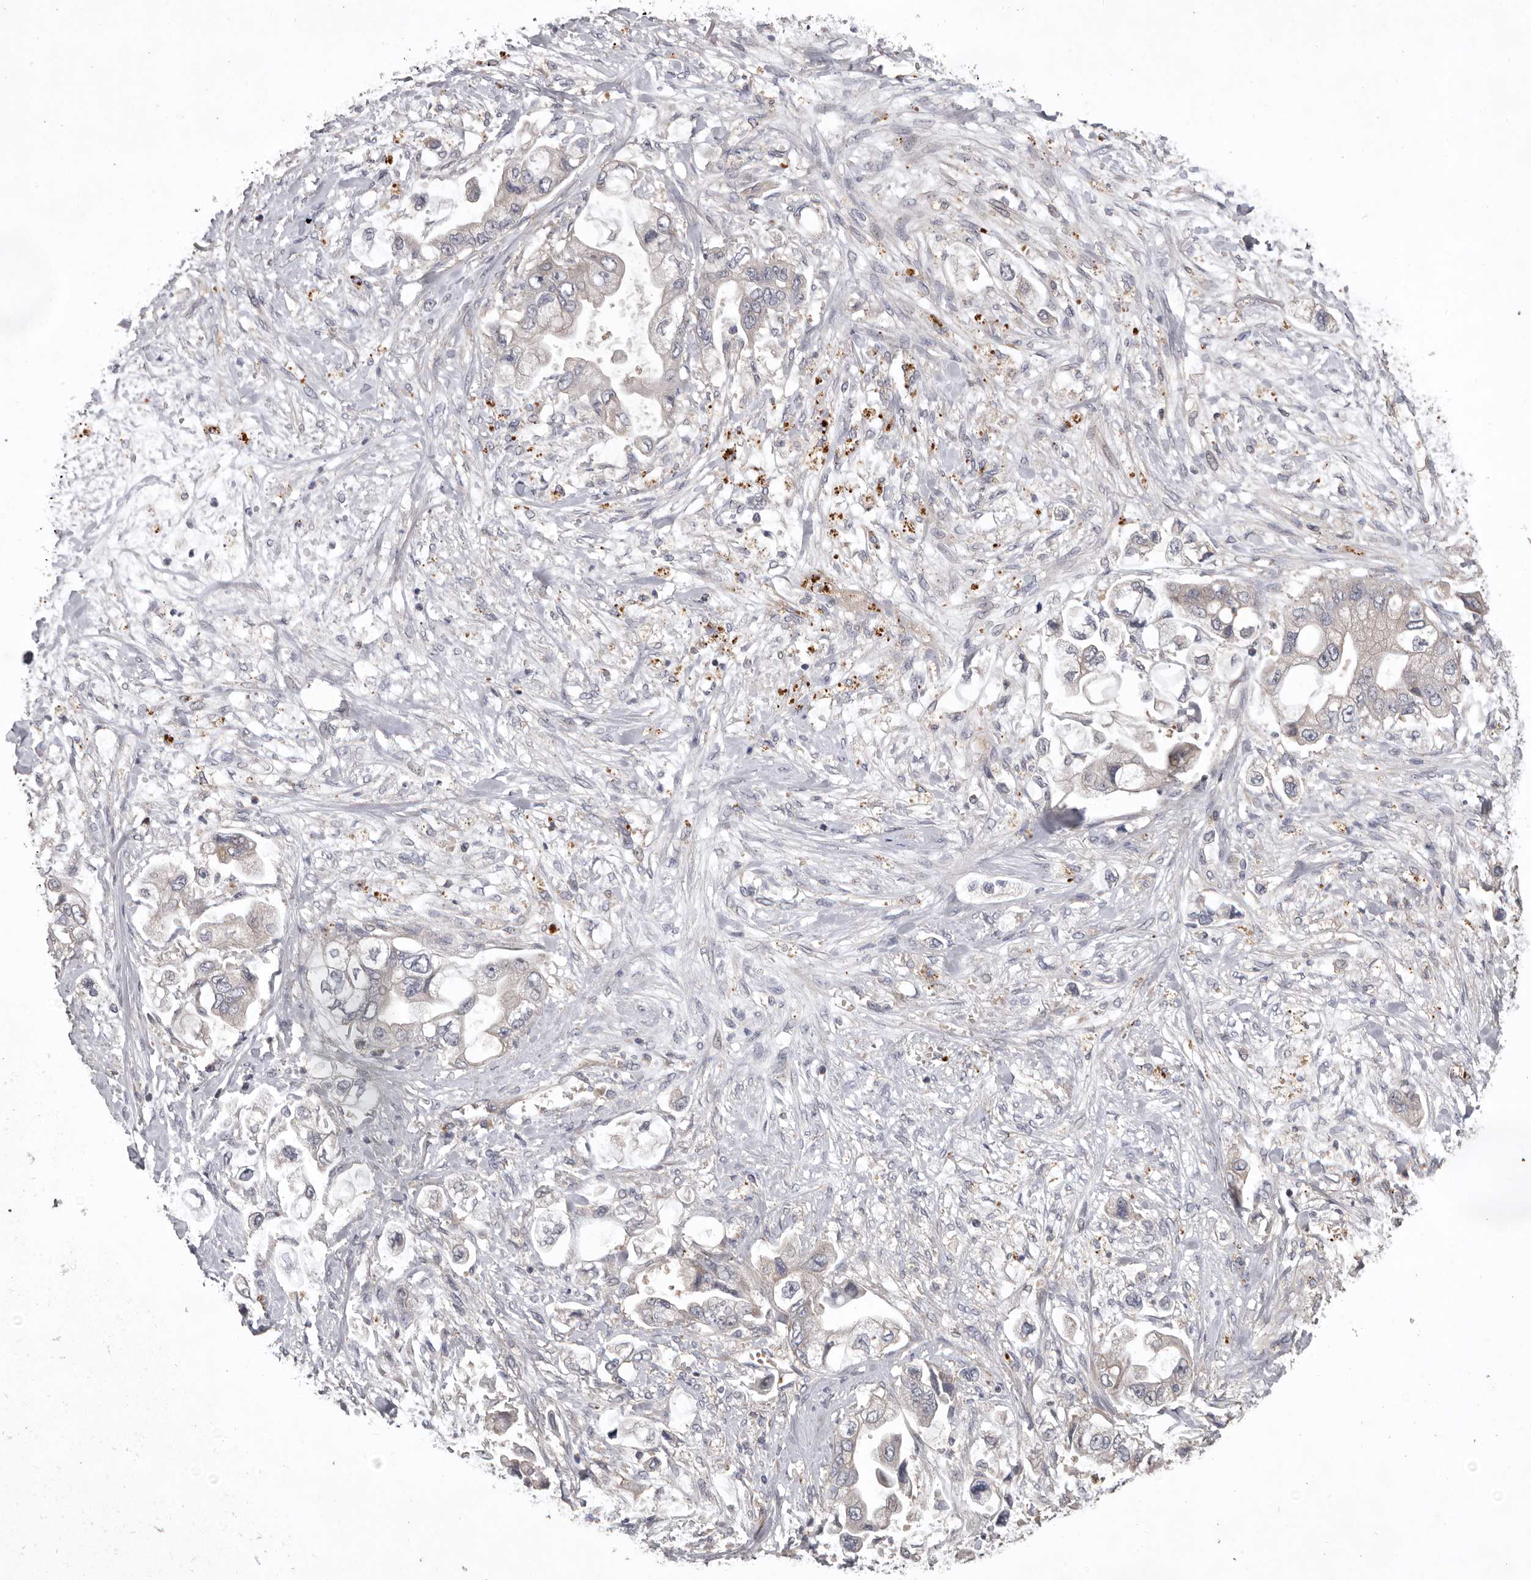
{"staining": {"intensity": "negative", "quantity": "none", "location": "none"}, "tissue": "stomach cancer", "cell_type": "Tumor cells", "image_type": "cancer", "snomed": [{"axis": "morphology", "description": "Adenocarcinoma, NOS"}, {"axis": "topography", "description": "Stomach"}], "caption": "Protein analysis of stomach cancer (adenocarcinoma) displays no significant positivity in tumor cells.", "gene": "WDR47", "patient": {"sex": "male", "age": 62}}